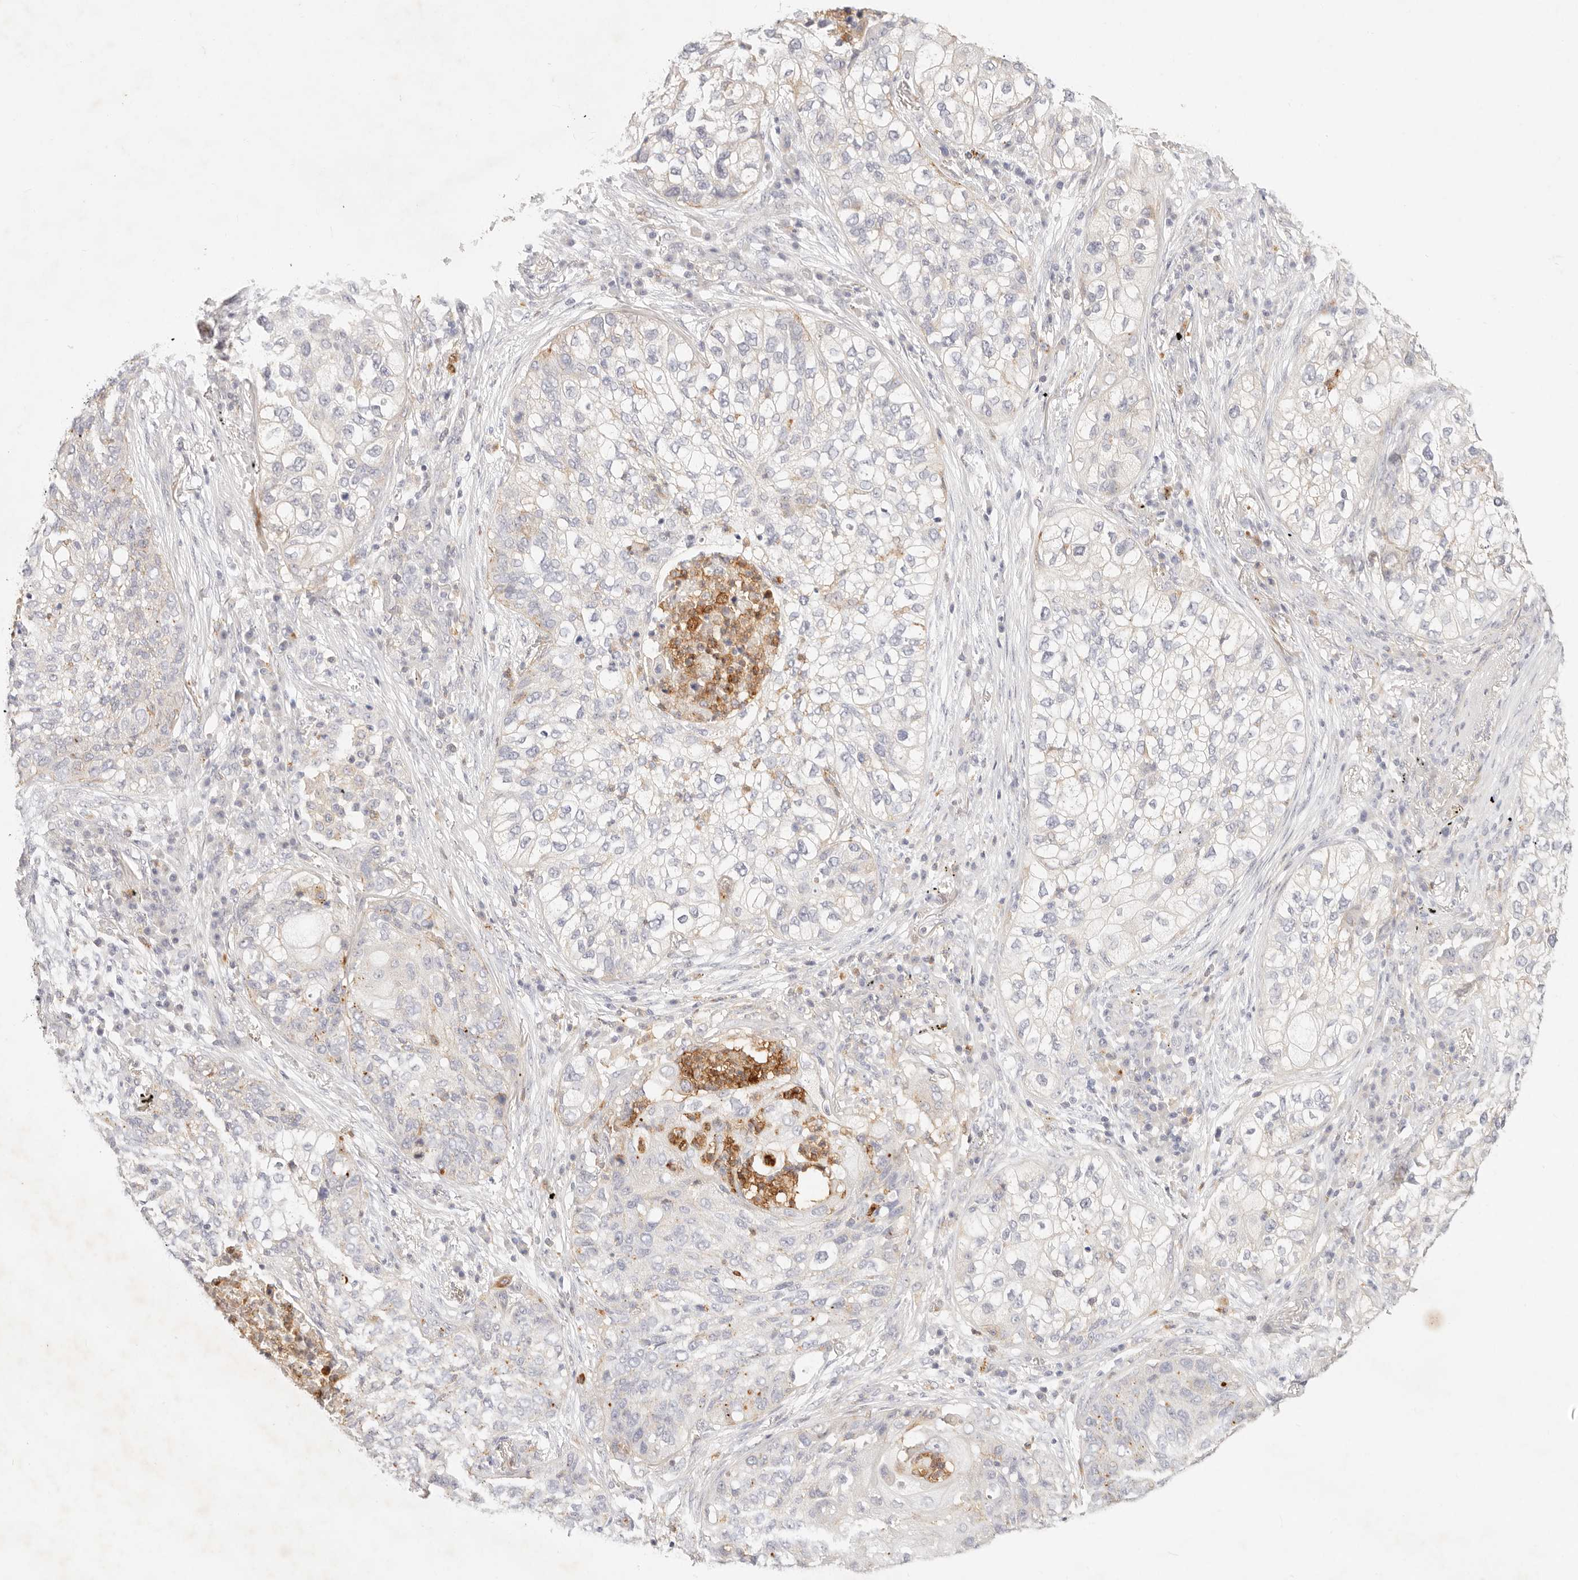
{"staining": {"intensity": "weak", "quantity": "<25%", "location": "cytoplasmic/membranous"}, "tissue": "lung cancer", "cell_type": "Tumor cells", "image_type": "cancer", "snomed": [{"axis": "morphology", "description": "Squamous cell carcinoma, NOS"}, {"axis": "topography", "description": "Lung"}], "caption": "Tumor cells are negative for brown protein staining in lung squamous cell carcinoma.", "gene": "GPR84", "patient": {"sex": "female", "age": 63}}